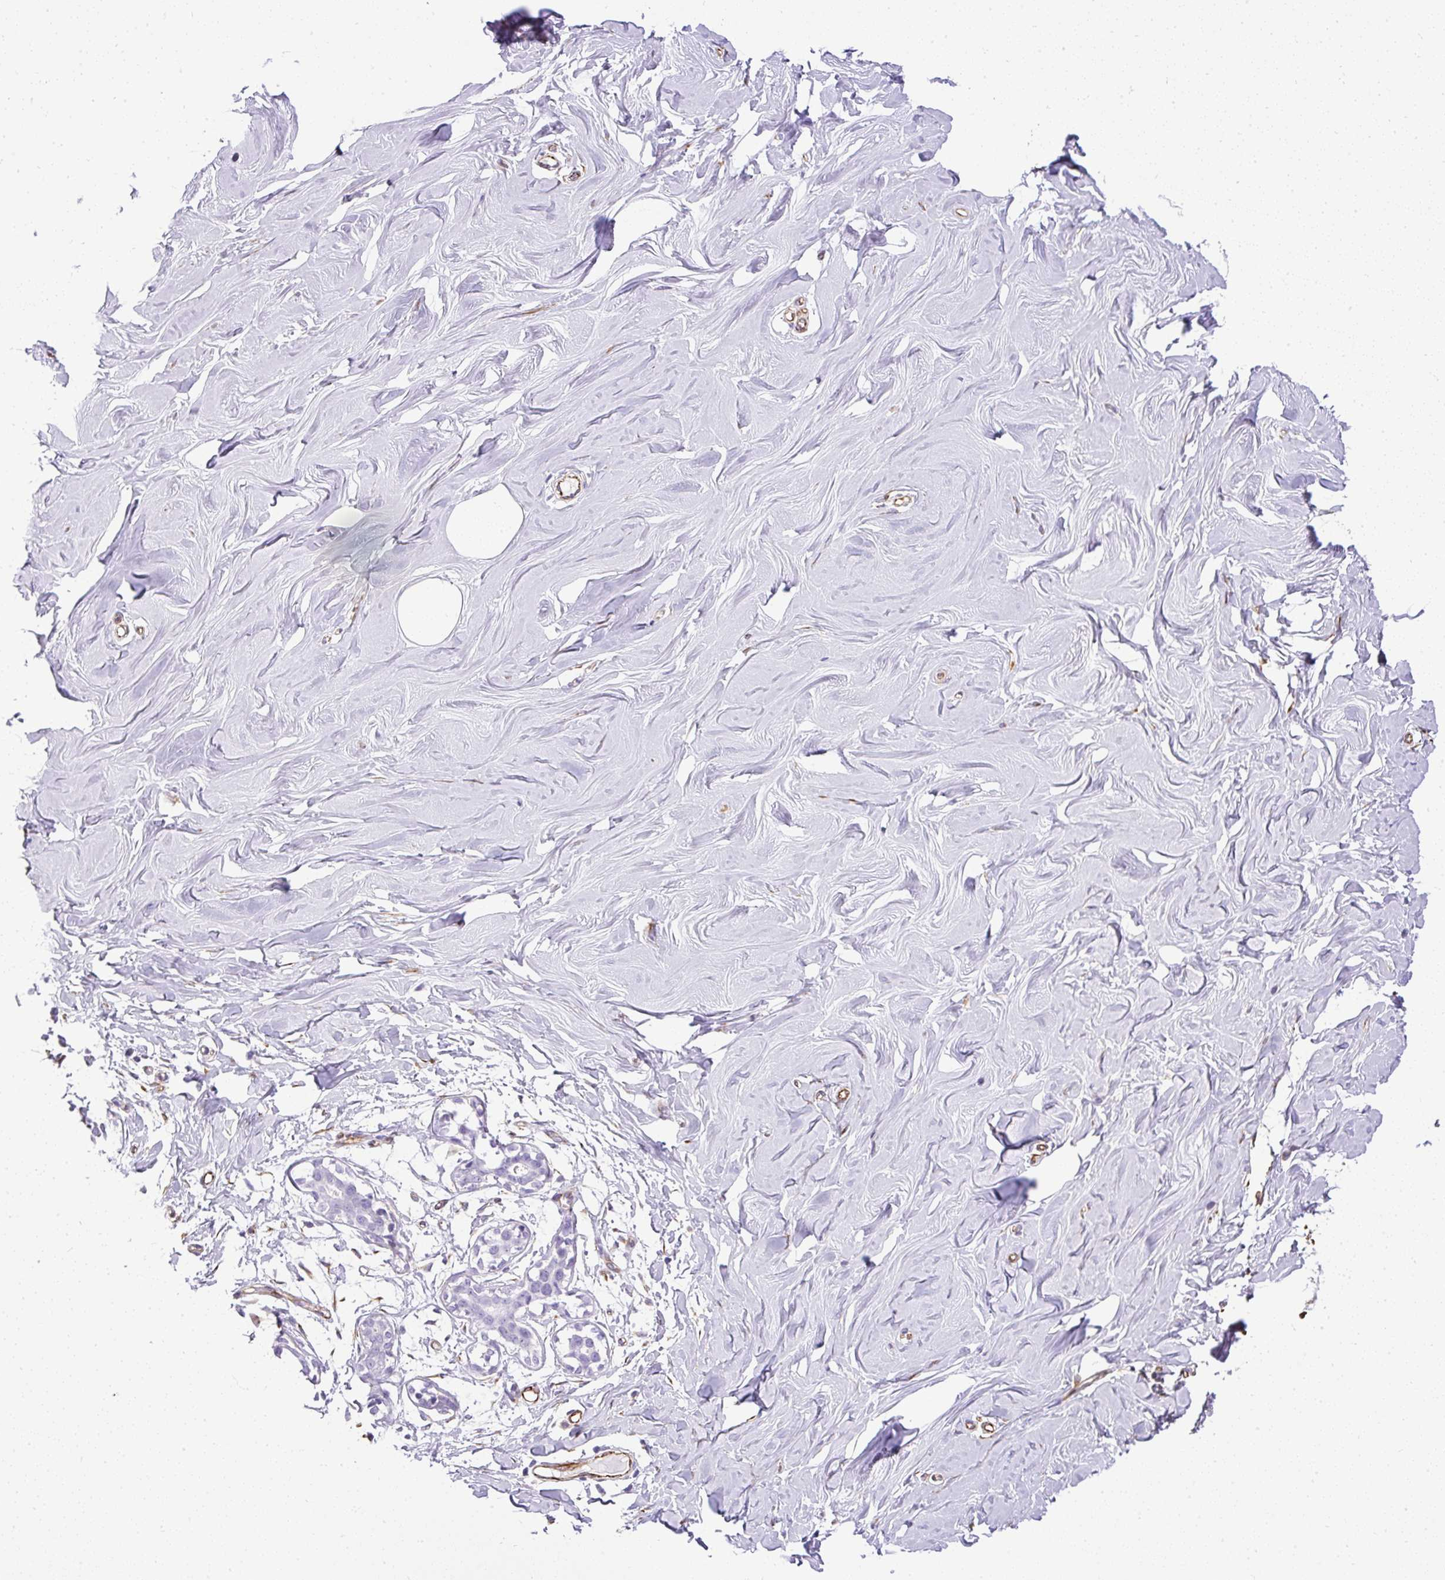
{"staining": {"intensity": "negative", "quantity": "none", "location": "none"}, "tissue": "breast", "cell_type": "Adipocytes", "image_type": "normal", "snomed": [{"axis": "morphology", "description": "Normal tissue, NOS"}, {"axis": "topography", "description": "Breast"}], "caption": "Immunohistochemistry of normal breast shows no expression in adipocytes.", "gene": "PLS1", "patient": {"sex": "female", "age": 27}}